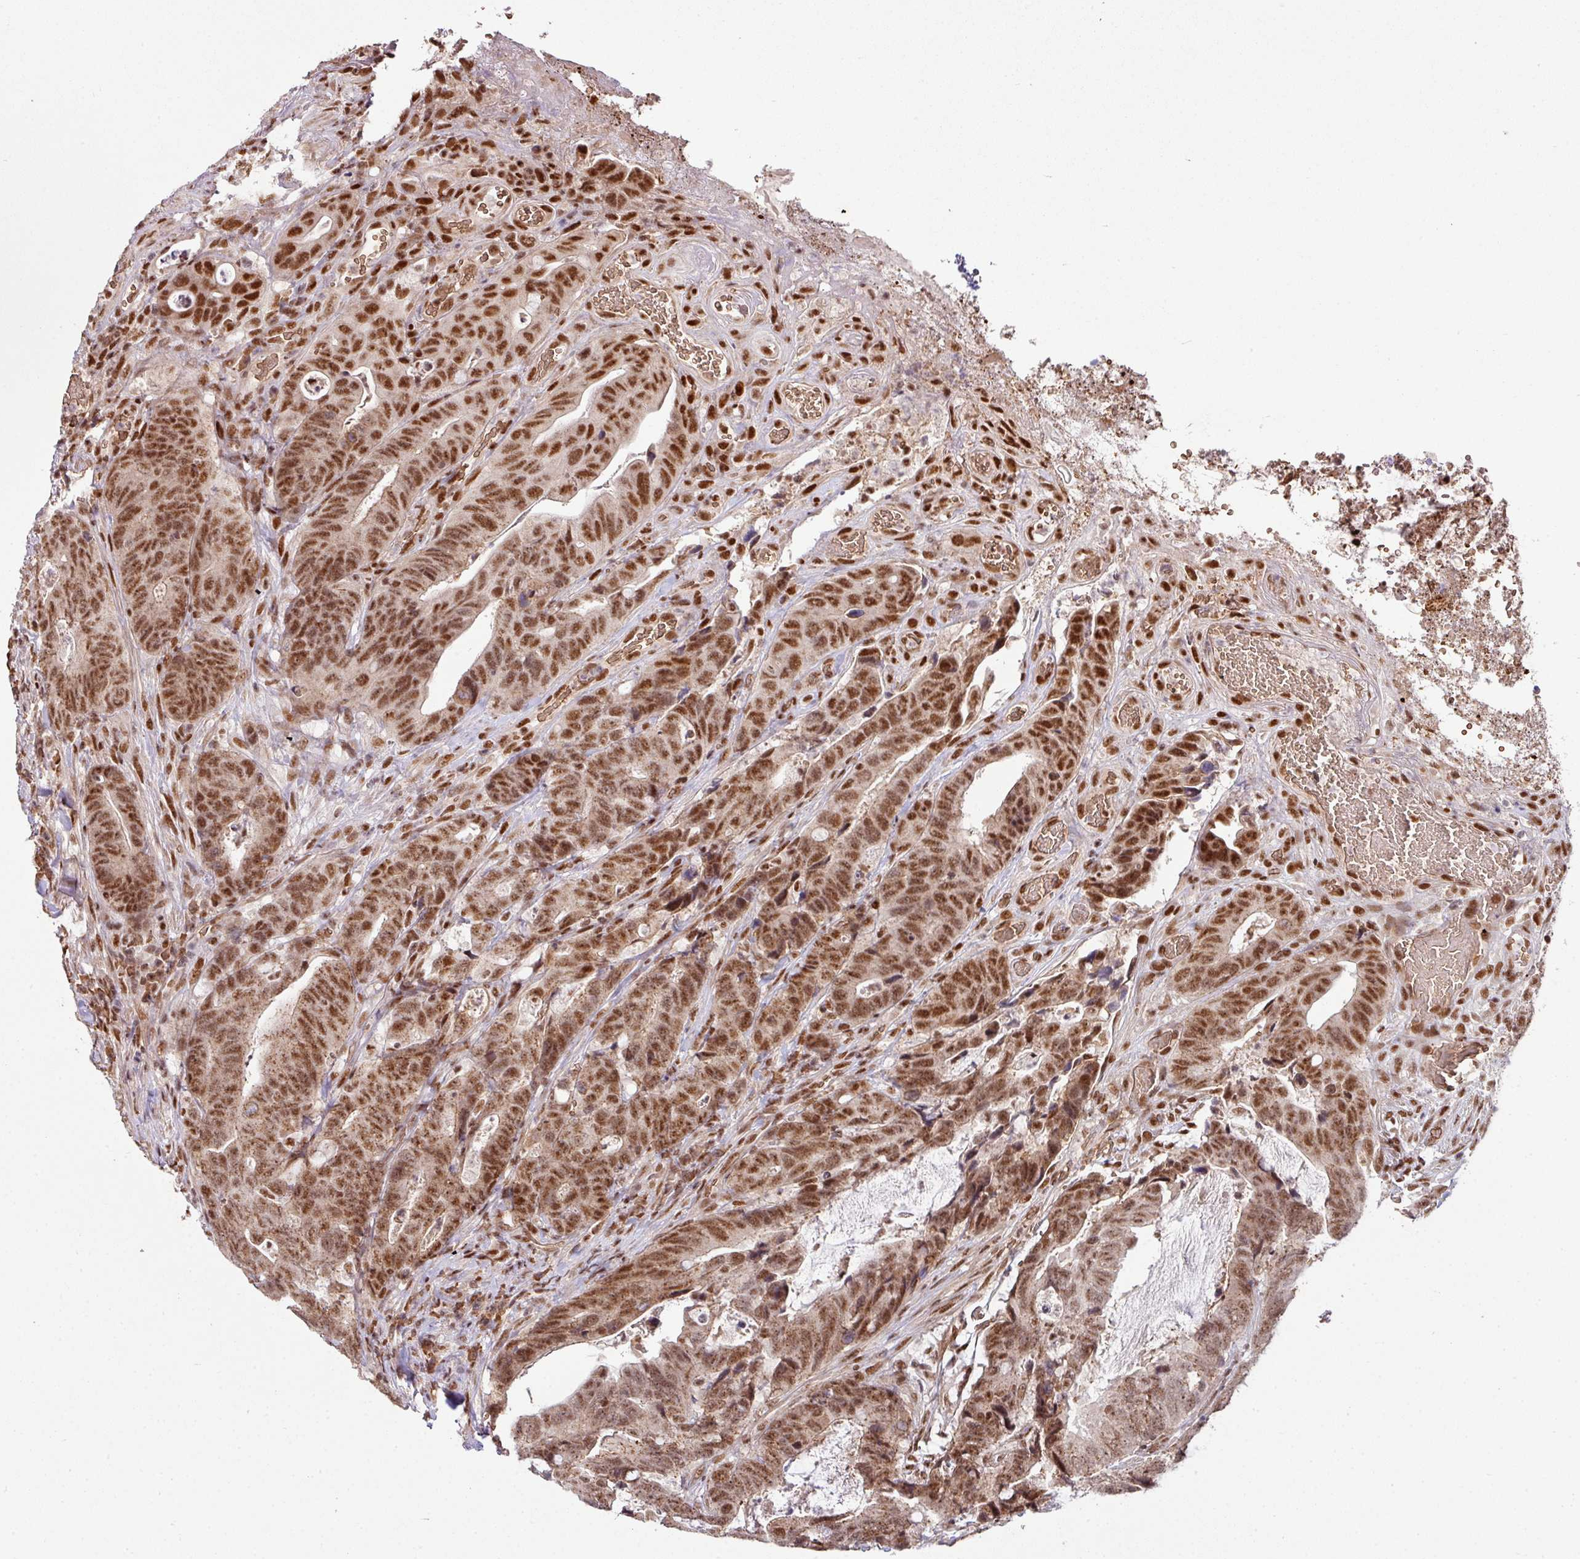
{"staining": {"intensity": "strong", "quantity": ">75%", "location": "nuclear"}, "tissue": "colorectal cancer", "cell_type": "Tumor cells", "image_type": "cancer", "snomed": [{"axis": "morphology", "description": "Adenocarcinoma, NOS"}, {"axis": "topography", "description": "Colon"}], "caption": "An immunohistochemistry image of tumor tissue is shown. Protein staining in brown shows strong nuclear positivity in colorectal adenocarcinoma within tumor cells.", "gene": "PHF23", "patient": {"sex": "female", "age": 82}}